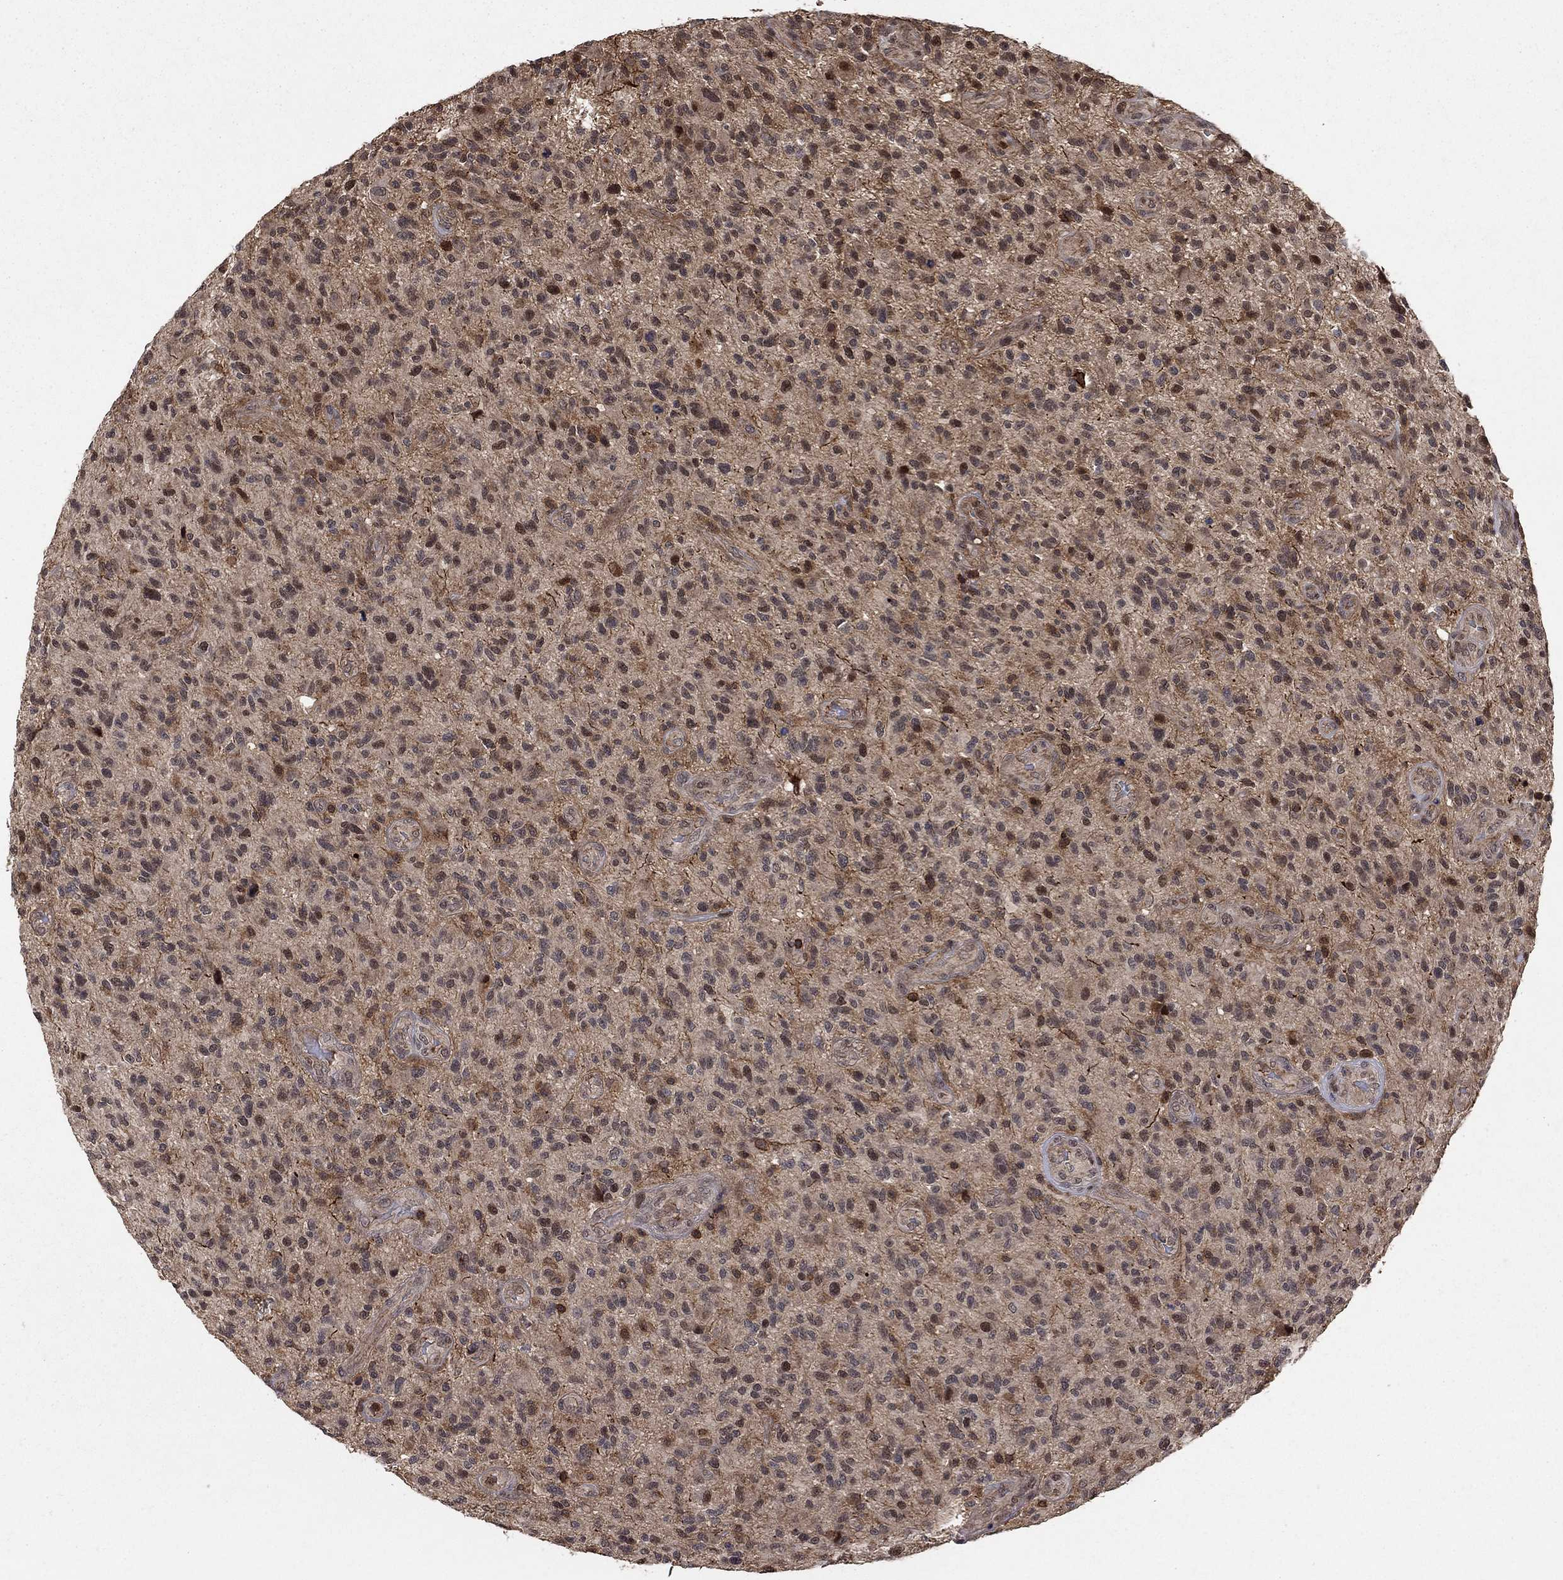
{"staining": {"intensity": "strong", "quantity": "<25%", "location": "nuclear"}, "tissue": "glioma", "cell_type": "Tumor cells", "image_type": "cancer", "snomed": [{"axis": "morphology", "description": "Glioma, malignant, High grade"}, {"axis": "topography", "description": "Brain"}], "caption": "A high-resolution micrograph shows immunohistochemistry (IHC) staining of glioma, which shows strong nuclear expression in about <25% of tumor cells. (brown staining indicates protein expression, while blue staining denotes nuclei).", "gene": "CCDC66", "patient": {"sex": "male", "age": 47}}